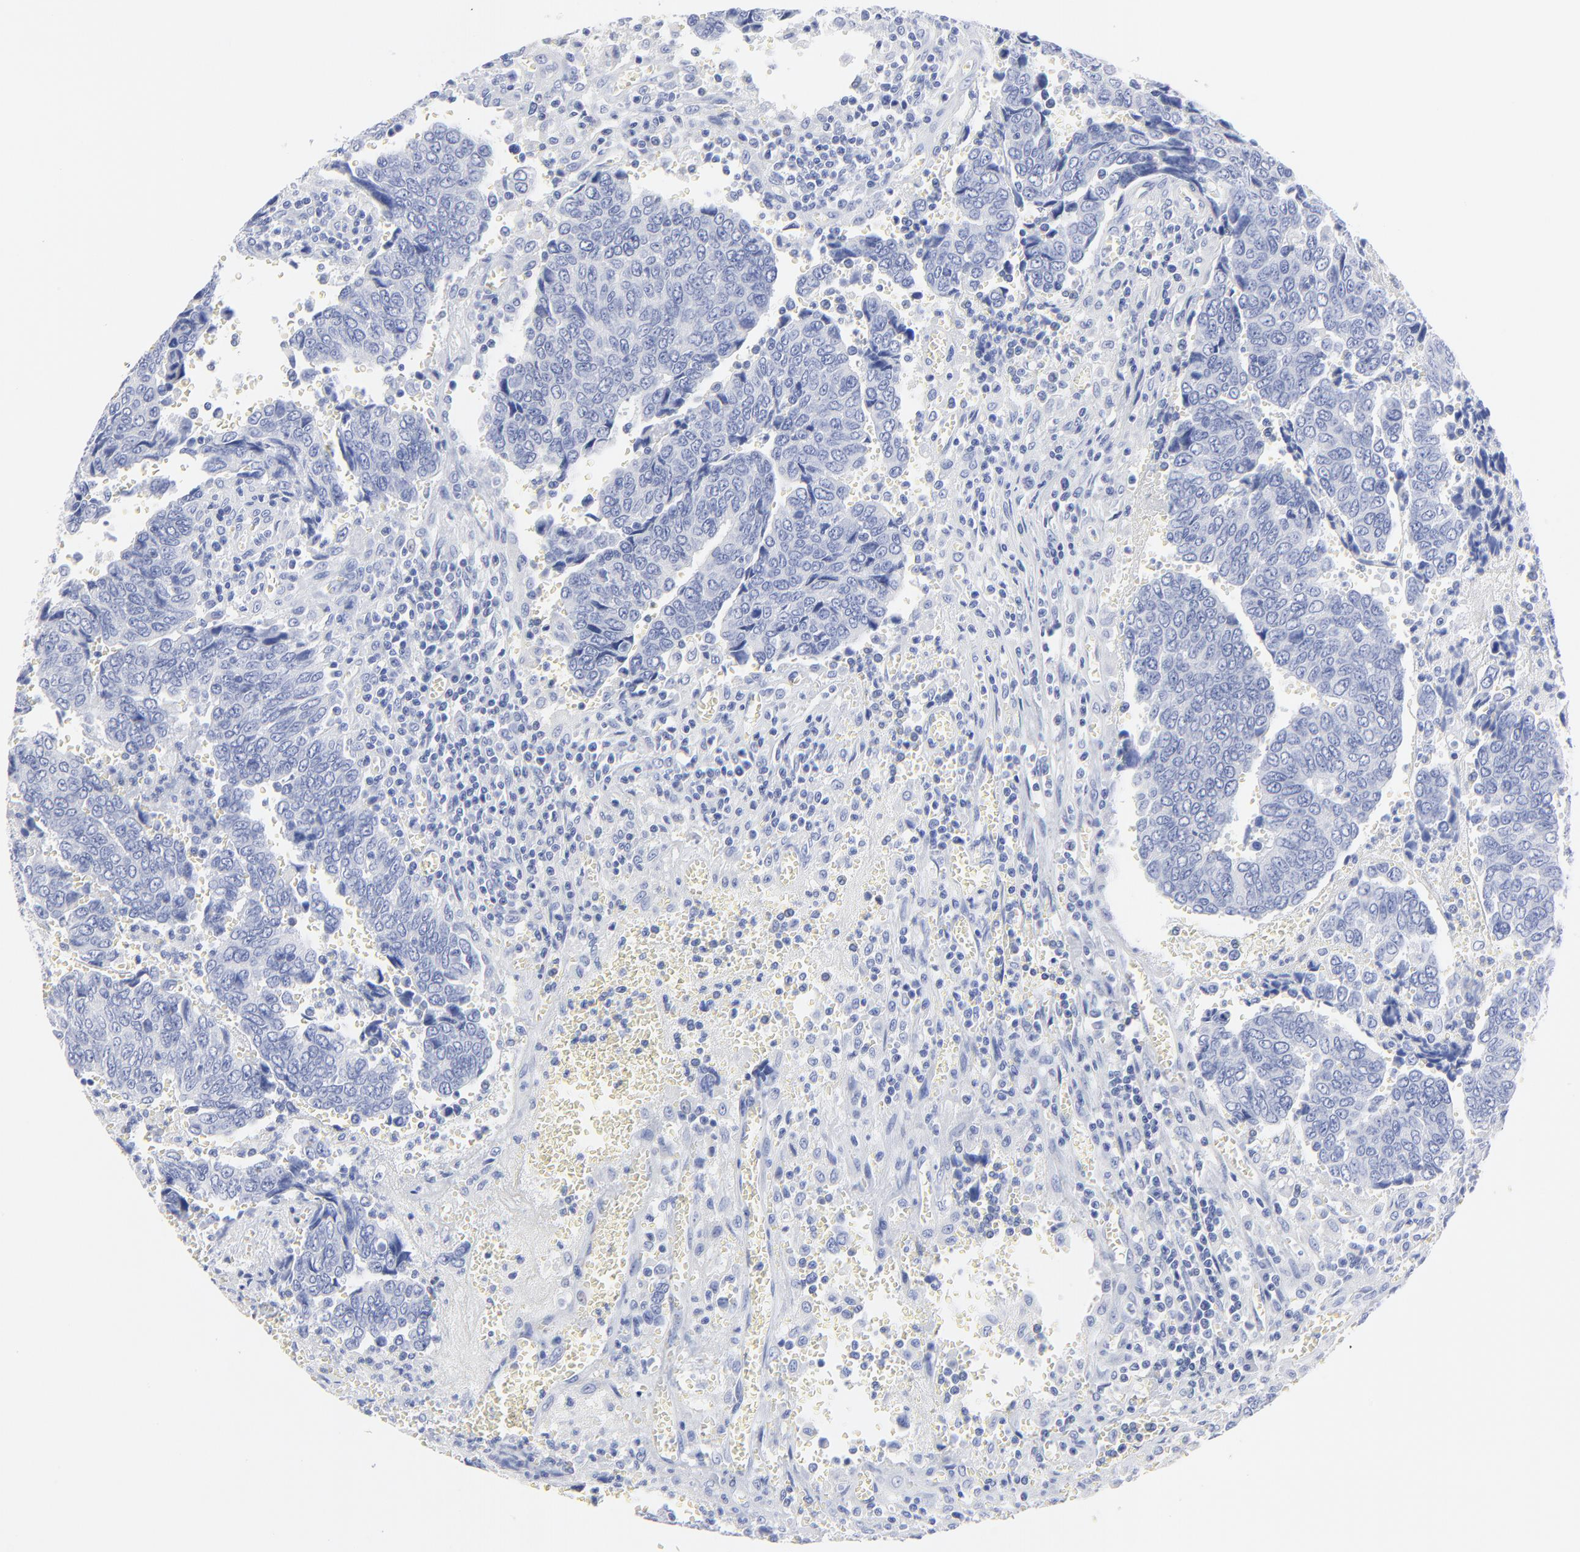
{"staining": {"intensity": "negative", "quantity": "none", "location": "none"}, "tissue": "urothelial cancer", "cell_type": "Tumor cells", "image_type": "cancer", "snomed": [{"axis": "morphology", "description": "Urothelial carcinoma, High grade"}, {"axis": "topography", "description": "Urinary bladder"}], "caption": "High power microscopy image of an immunohistochemistry image of urothelial cancer, revealing no significant positivity in tumor cells.", "gene": "PSD3", "patient": {"sex": "male", "age": 86}}